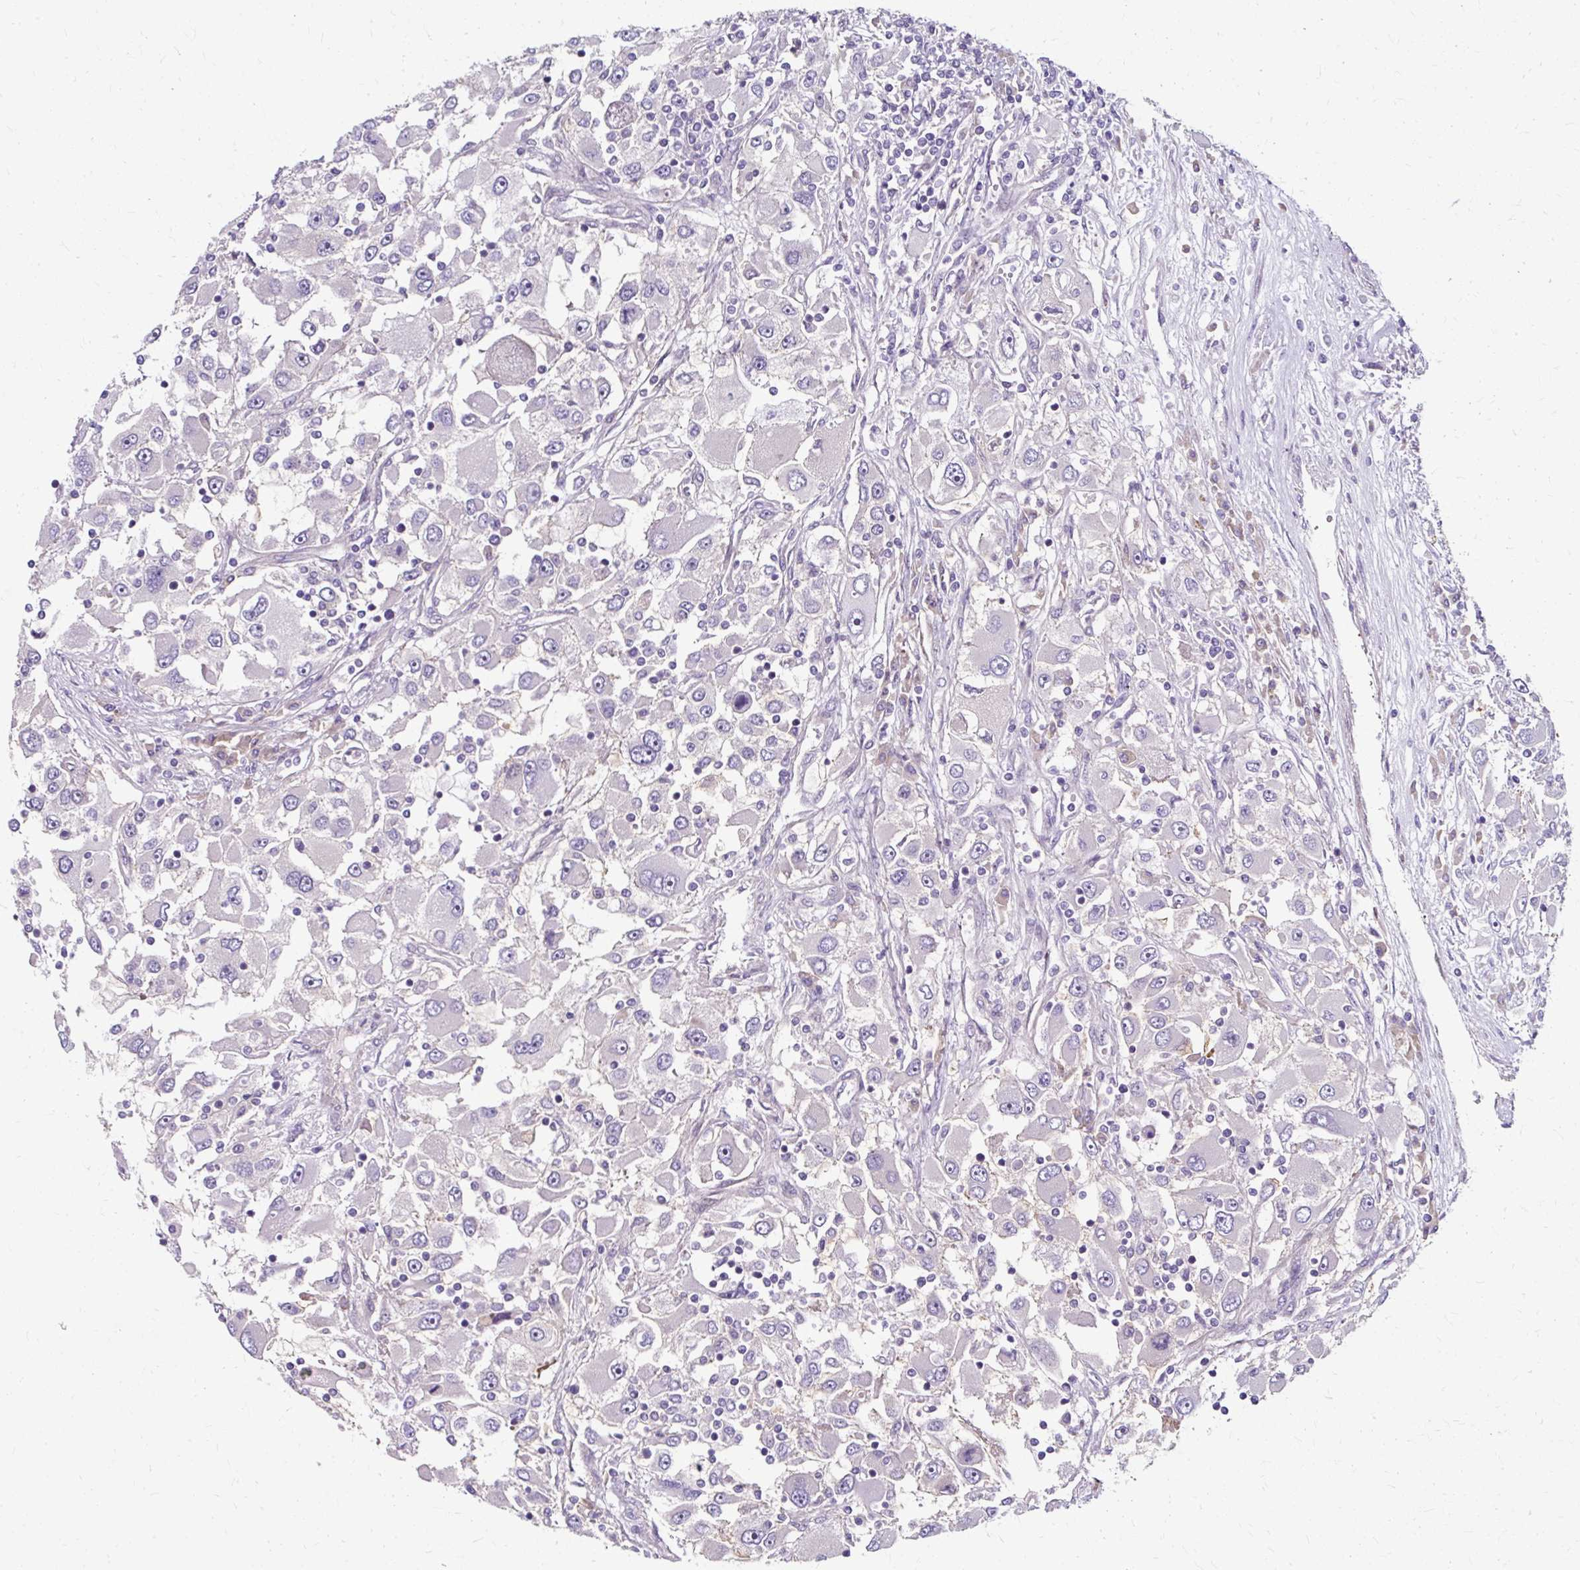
{"staining": {"intensity": "negative", "quantity": "none", "location": "none"}, "tissue": "renal cancer", "cell_type": "Tumor cells", "image_type": "cancer", "snomed": [{"axis": "morphology", "description": "Adenocarcinoma, NOS"}, {"axis": "topography", "description": "Kidney"}], "caption": "A high-resolution photomicrograph shows immunohistochemistry staining of renal cancer (adenocarcinoma), which exhibits no significant positivity in tumor cells. The staining is performed using DAB brown chromogen with nuclei counter-stained in using hematoxylin.", "gene": "ZNF555", "patient": {"sex": "female", "age": 52}}